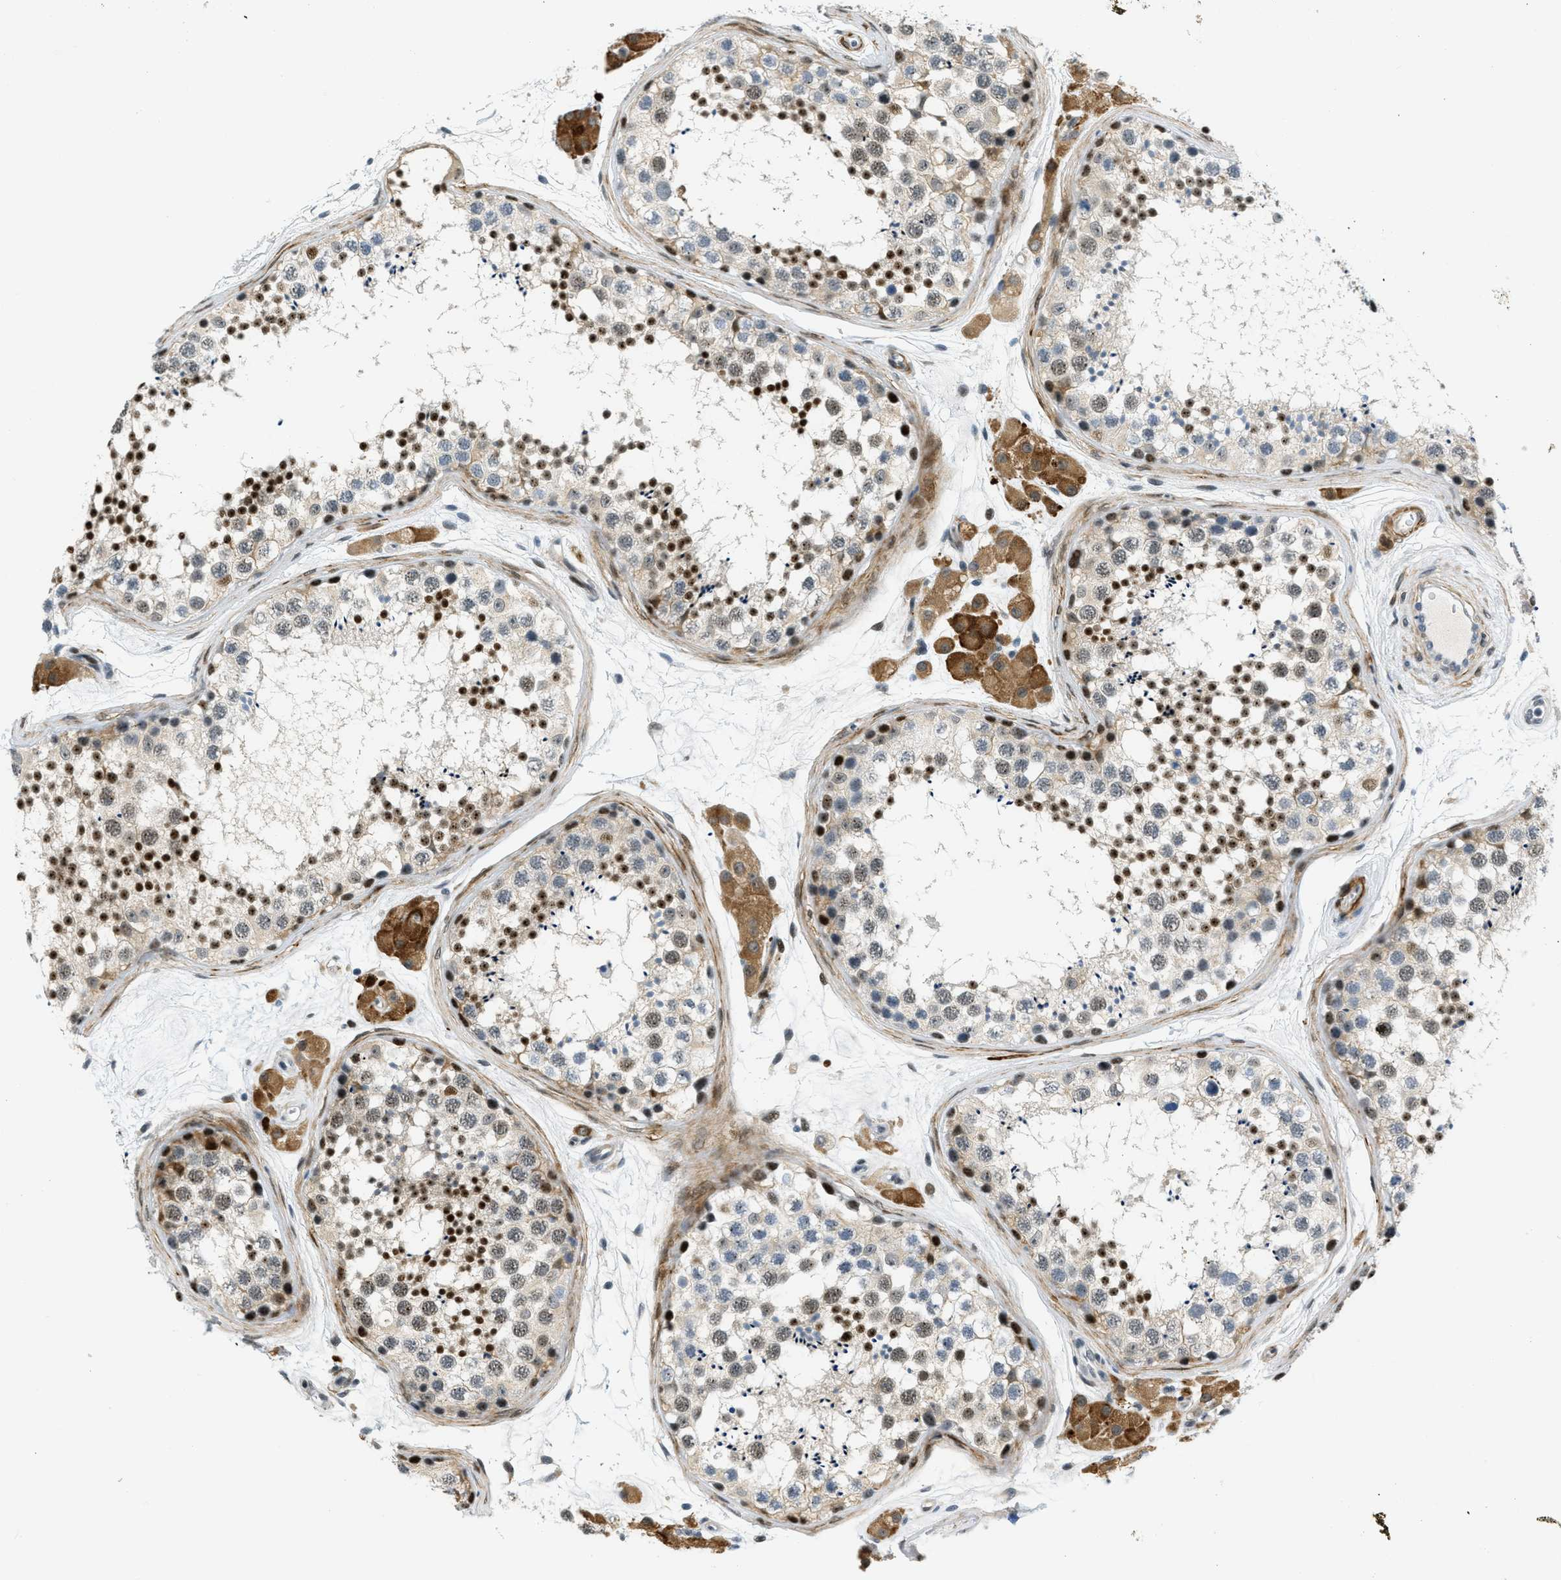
{"staining": {"intensity": "strong", "quantity": "25%-75%", "location": "cytoplasmic/membranous,nuclear"}, "tissue": "testis", "cell_type": "Cells in seminiferous ducts", "image_type": "normal", "snomed": [{"axis": "morphology", "description": "Normal tissue, NOS"}, {"axis": "topography", "description": "Testis"}], "caption": "High-power microscopy captured an IHC image of unremarkable testis, revealing strong cytoplasmic/membranous,nuclear expression in about 25%-75% of cells in seminiferous ducts. (DAB IHC with brightfield microscopy, high magnification).", "gene": "ZDHHC23", "patient": {"sex": "male", "age": 56}}